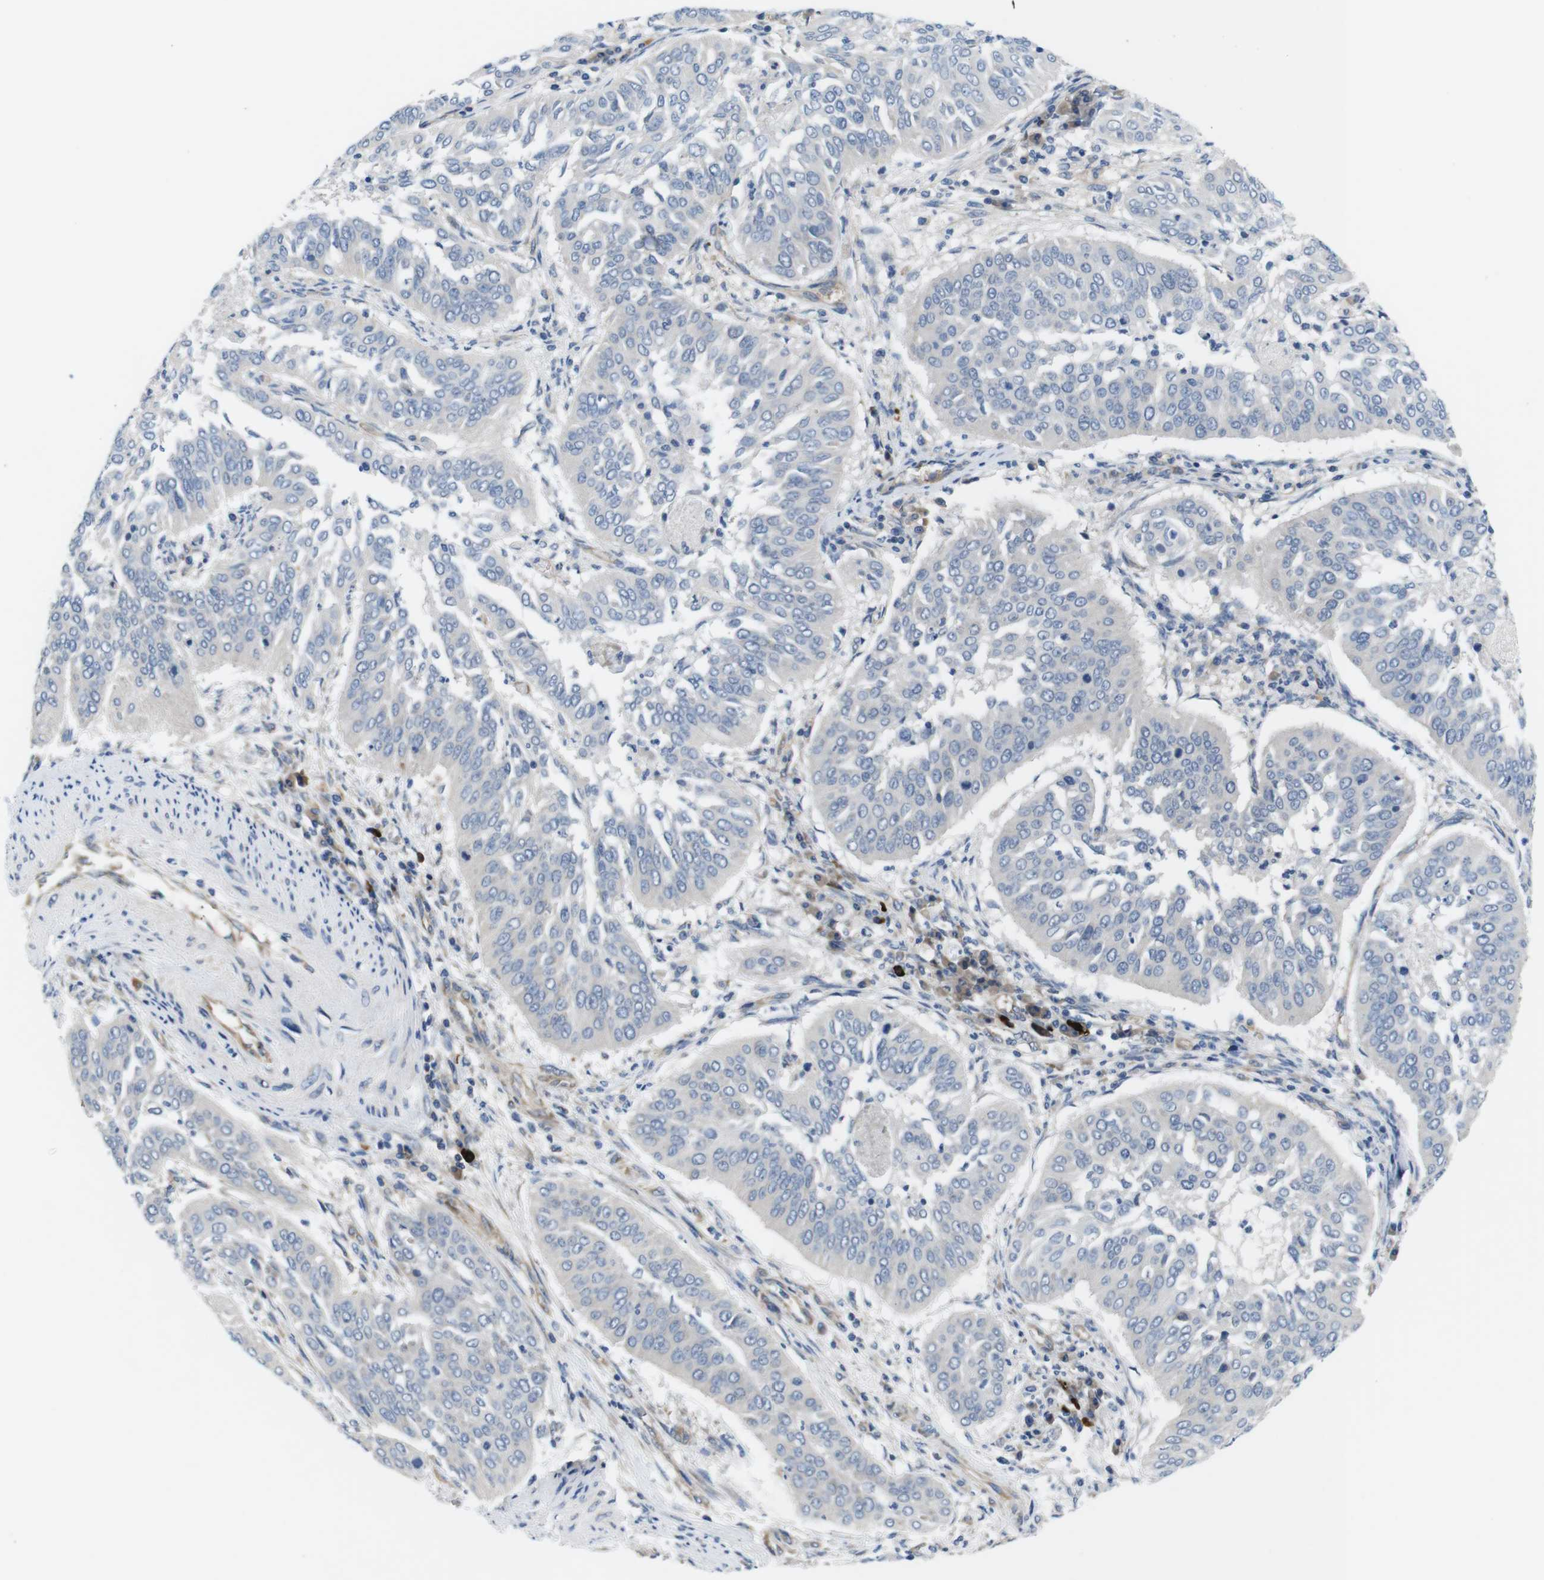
{"staining": {"intensity": "negative", "quantity": "none", "location": "none"}, "tissue": "cervical cancer", "cell_type": "Tumor cells", "image_type": "cancer", "snomed": [{"axis": "morphology", "description": "Normal tissue, NOS"}, {"axis": "morphology", "description": "Squamous cell carcinoma, NOS"}, {"axis": "topography", "description": "Cervix"}], "caption": "Immunohistochemical staining of squamous cell carcinoma (cervical) reveals no significant expression in tumor cells.", "gene": "DCLK1", "patient": {"sex": "female", "age": 39}}